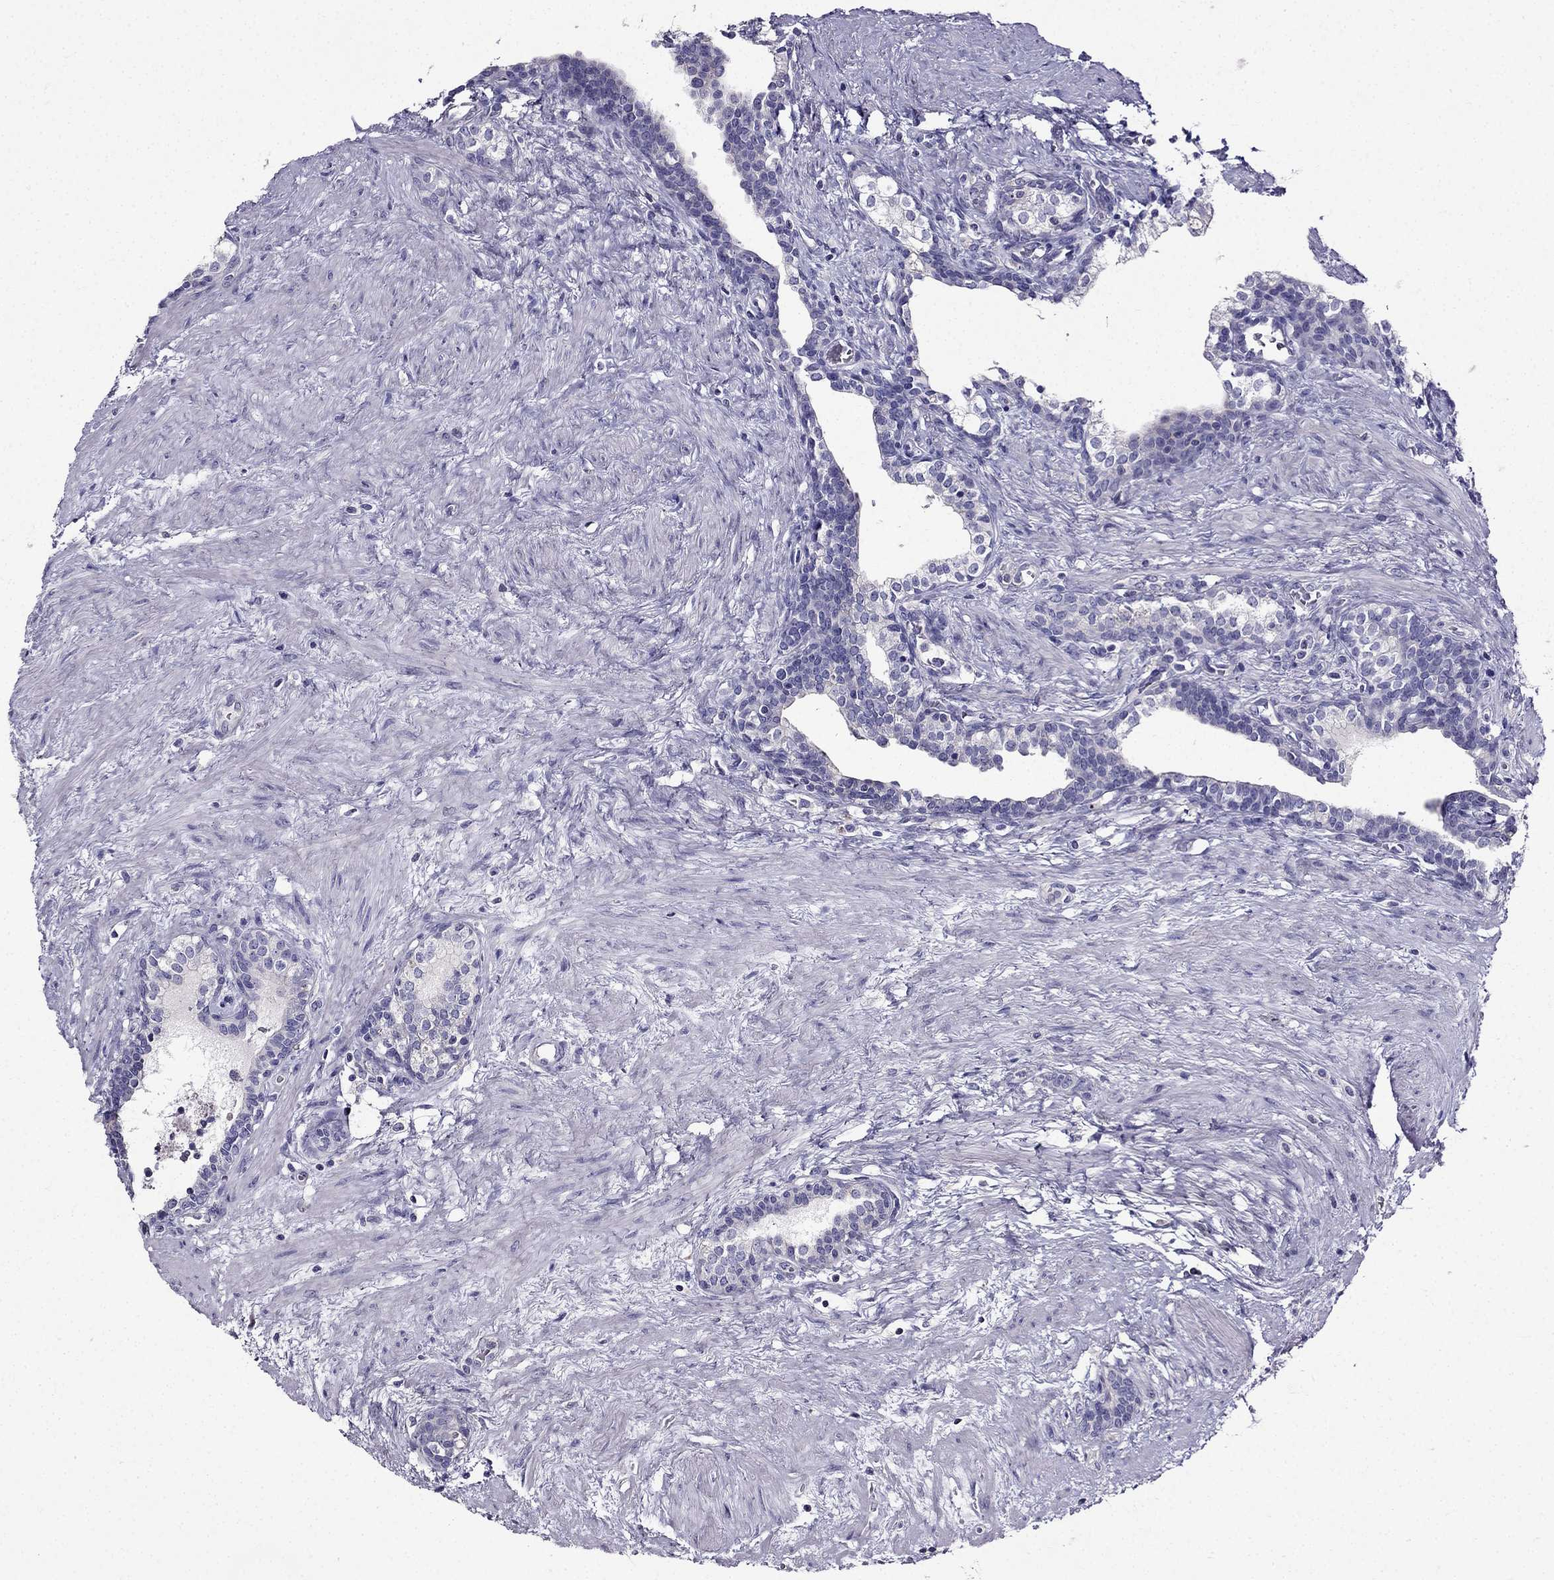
{"staining": {"intensity": "negative", "quantity": "none", "location": "none"}, "tissue": "prostate cancer", "cell_type": "Tumor cells", "image_type": "cancer", "snomed": [{"axis": "morphology", "description": "Adenocarcinoma, NOS"}, {"axis": "morphology", "description": "Adenocarcinoma, High grade"}, {"axis": "topography", "description": "Prostate"}], "caption": "High magnification brightfield microscopy of prostate cancer (adenocarcinoma) stained with DAB (3,3'-diaminobenzidine) (brown) and counterstained with hematoxylin (blue): tumor cells show no significant staining. (DAB IHC, high magnification).", "gene": "TMEM266", "patient": {"sex": "male", "age": 61}}